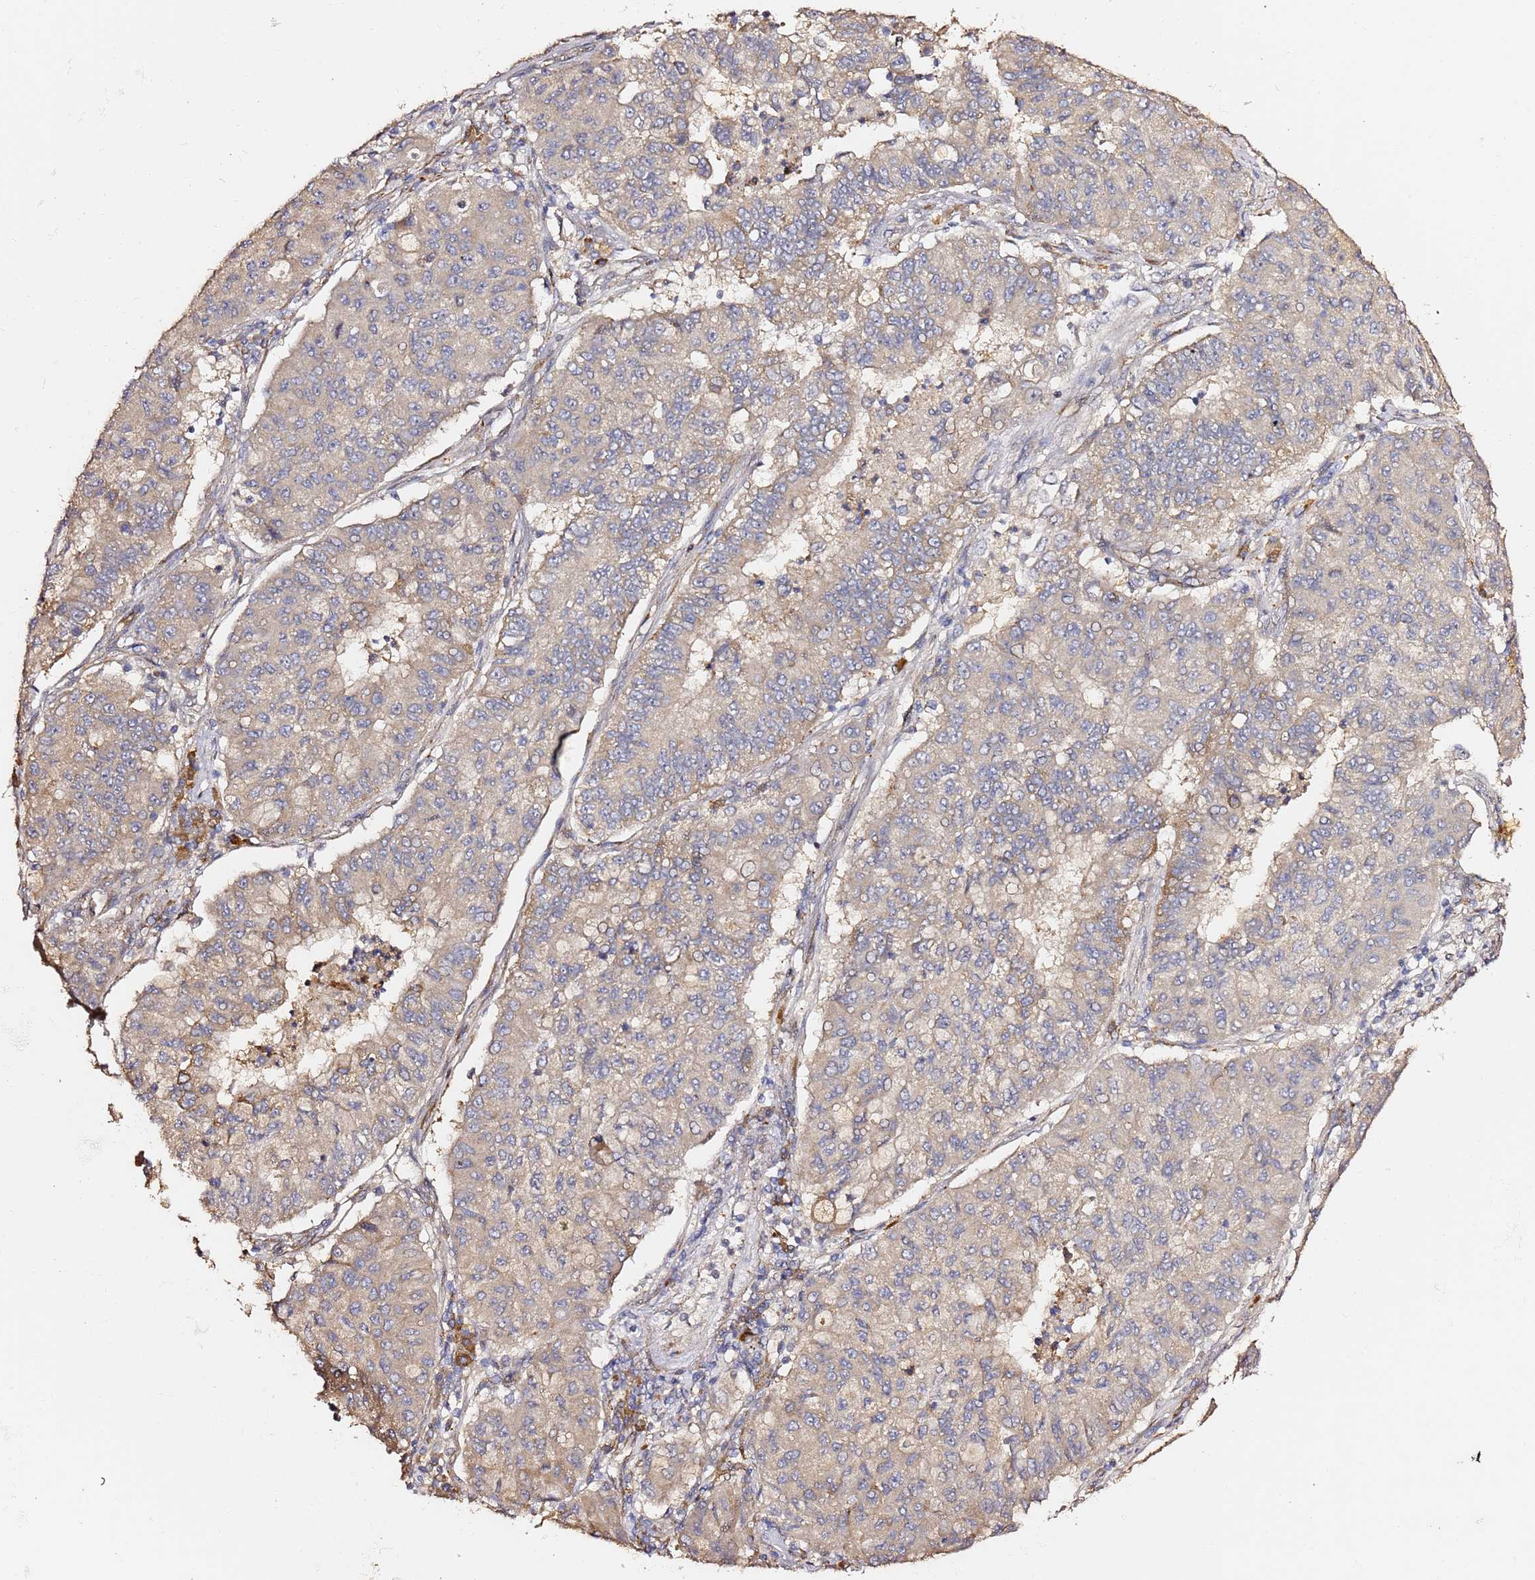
{"staining": {"intensity": "weak", "quantity": "<25%", "location": "cytoplasmic/membranous"}, "tissue": "lung cancer", "cell_type": "Tumor cells", "image_type": "cancer", "snomed": [{"axis": "morphology", "description": "Squamous cell carcinoma, NOS"}, {"axis": "topography", "description": "Lung"}], "caption": "Tumor cells show no significant positivity in lung cancer (squamous cell carcinoma).", "gene": "HSD17B7", "patient": {"sex": "male", "age": 74}}